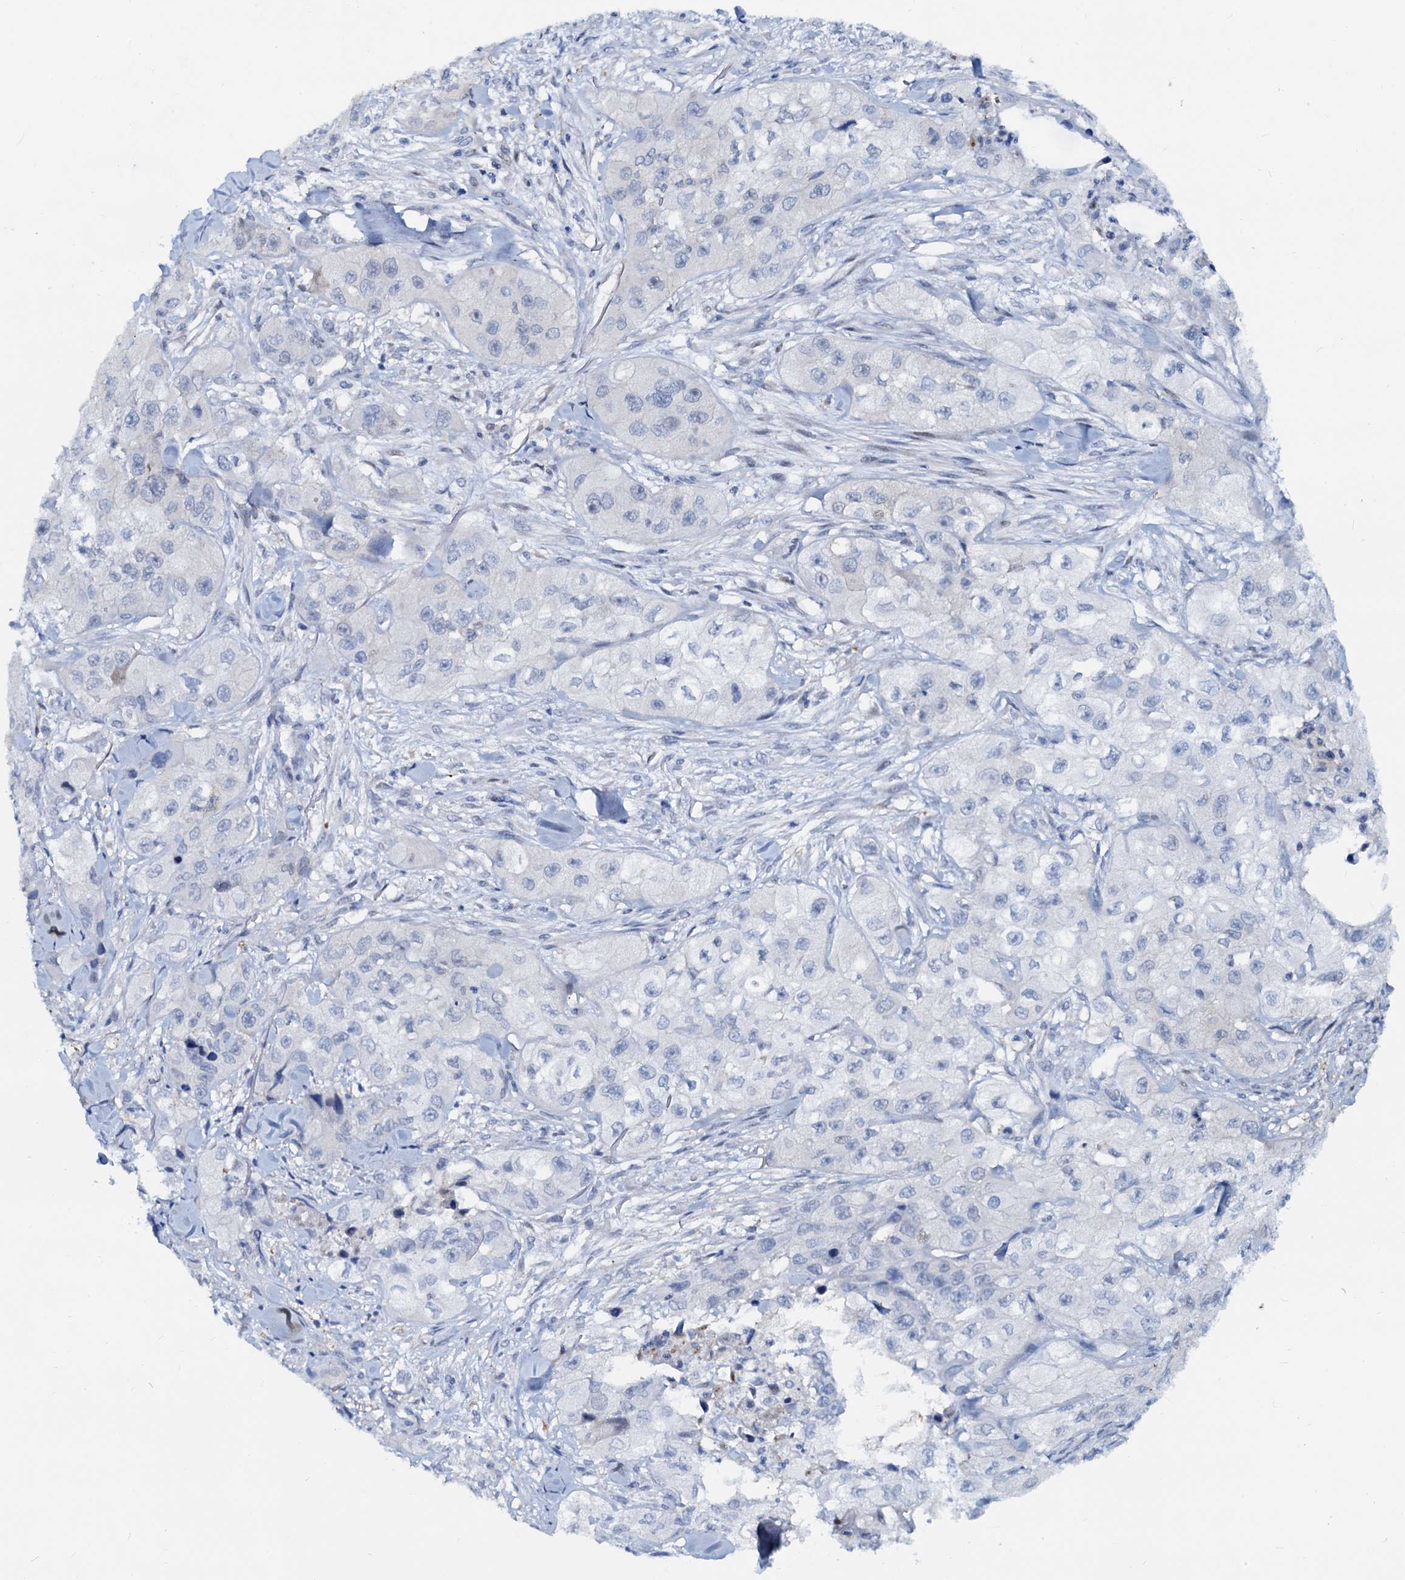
{"staining": {"intensity": "negative", "quantity": "none", "location": "none"}, "tissue": "skin cancer", "cell_type": "Tumor cells", "image_type": "cancer", "snomed": [{"axis": "morphology", "description": "Squamous cell carcinoma, NOS"}, {"axis": "topography", "description": "Skin"}, {"axis": "topography", "description": "Subcutis"}], "caption": "This is an IHC image of human skin squamous cell carcinoma. There is no staining in tumor cells.", "gene": "PTGES3", "patient": {"sex": "male", "age": 73}}